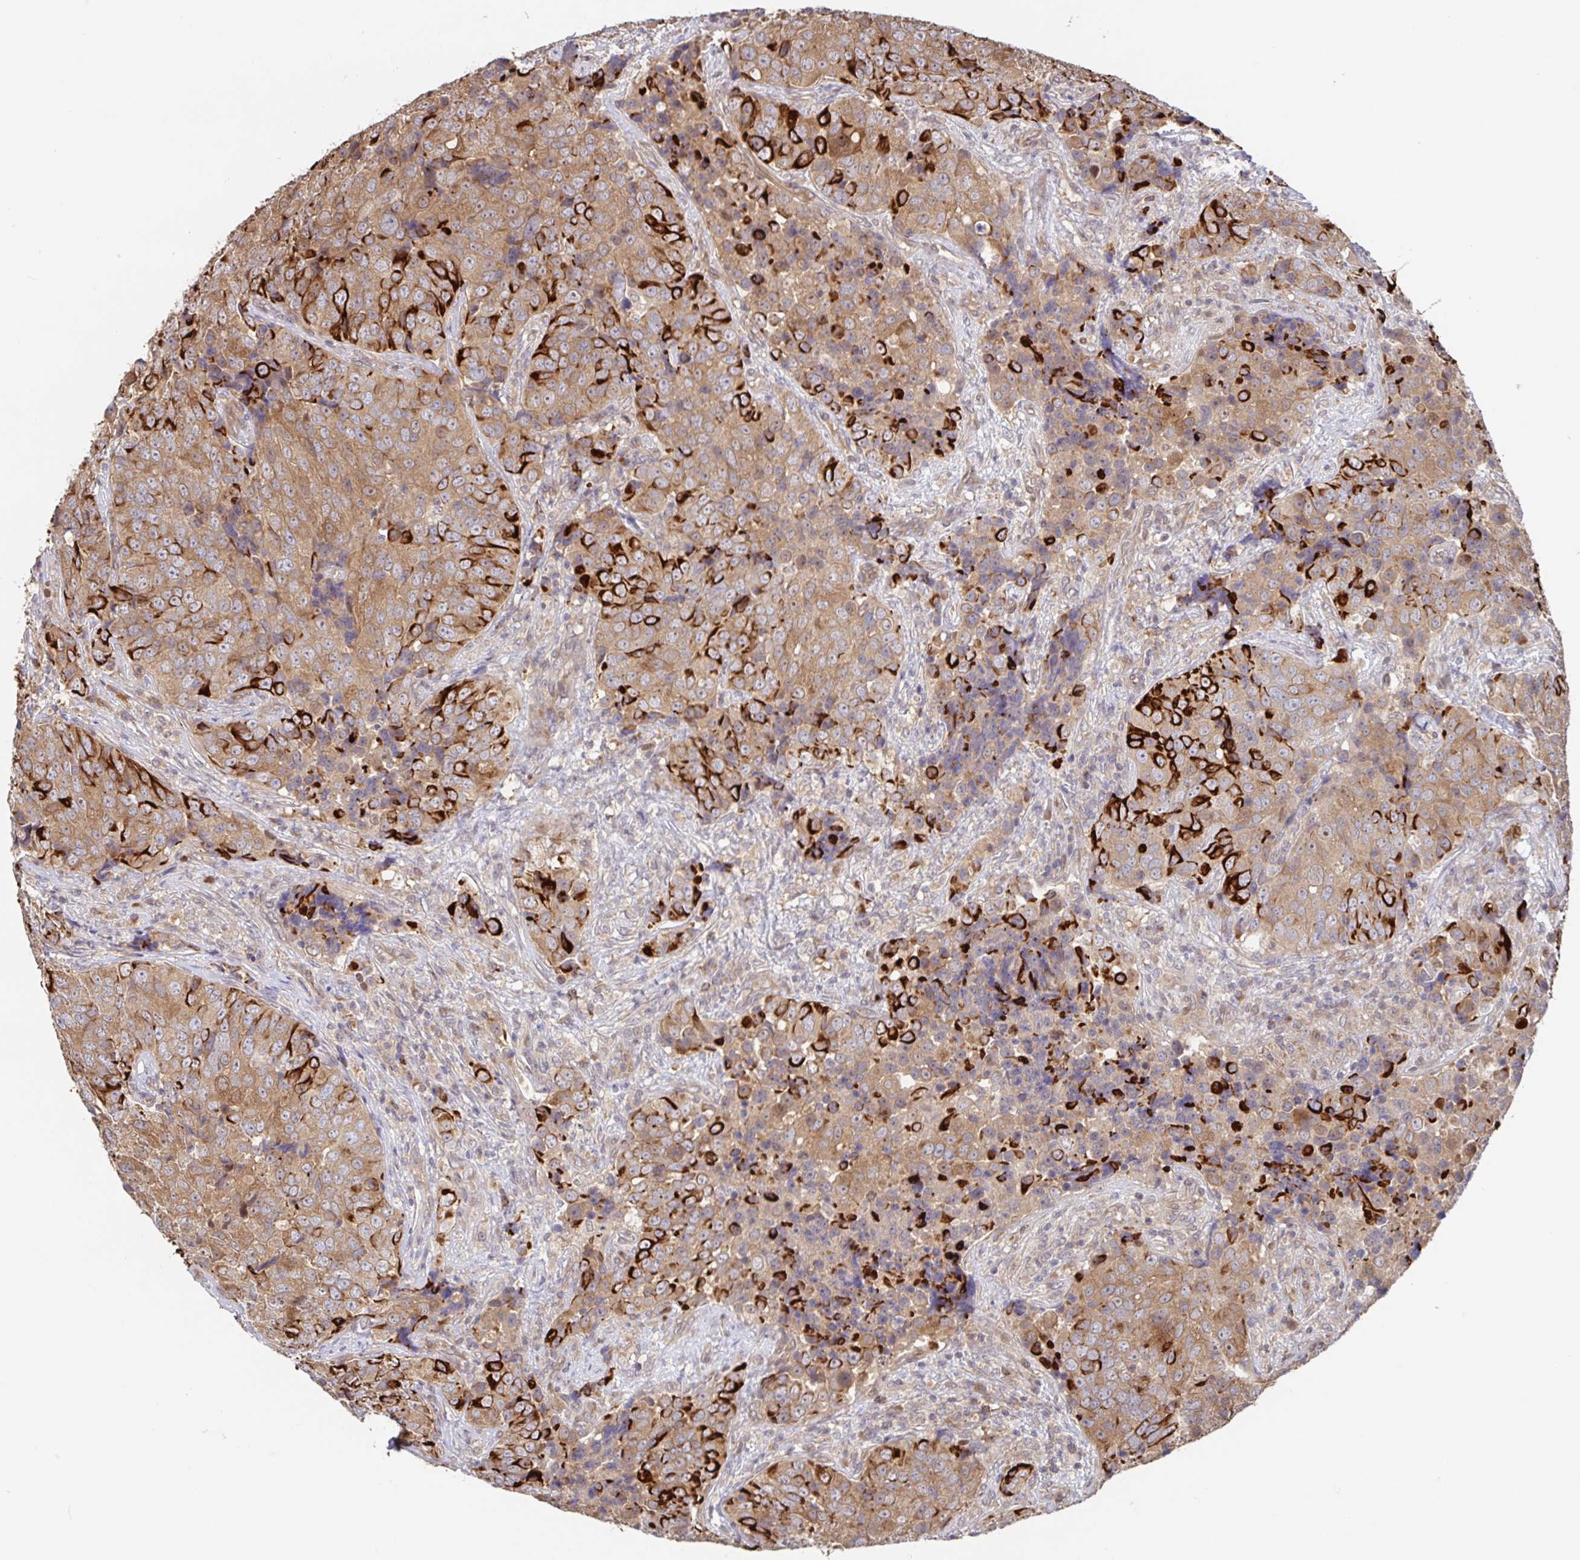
{"staining": {"intensity": "strong", "quantity": "25%-75%", "location": "cytoplasmic/membranous"}, "tissue": "urothelial cancer", "cell_type": "Tumor cells", "image_type": "cancer", "snomed": [{"axis": "morphology", "description": "Urothelial carcinoma, NOS"}, {"axis": "topography", "description": "Urinary bladder"}], "caption": "Human urothelial cancer stained with a brown dye exhibits strong cytoplasmic/membranous positive staining in about 25%-75% of tumor cells.", "gene": "AACS", "patient": {"sex": "male", "age": 52}}